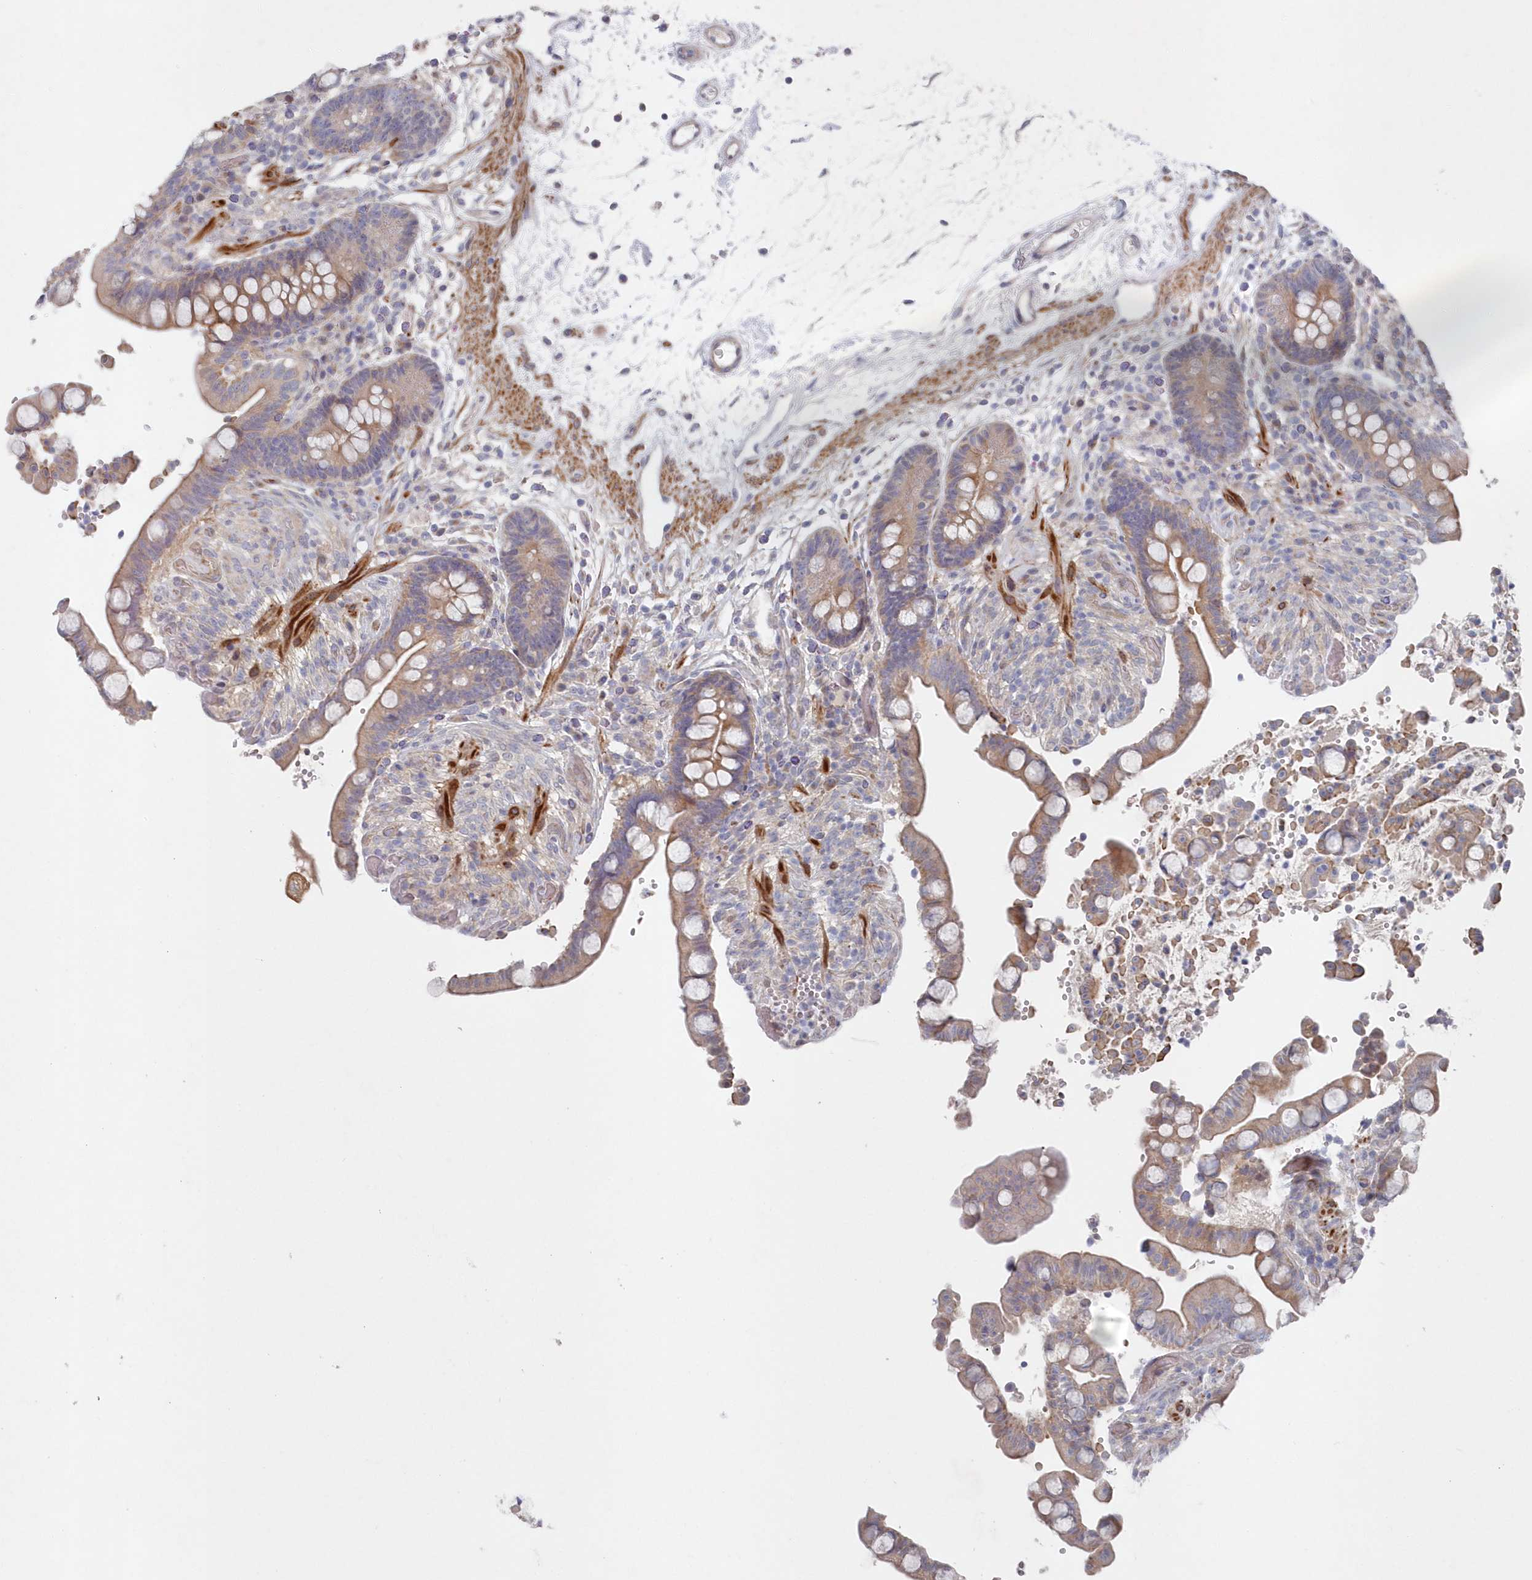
{"staining": {"intensity": "weak", "quantity": "25%-75%", "location": "cytoplasmic/membranous"}, "tissue": "colon", "cell_type": "Endothelial cells", "image_type": "normal", "snomed": [{"axis": "morphology", "description": "Normal tissue, NOS"}, {"axis": "topography", "description": "Colon"}], "caption": "The micrograph shows staining of unremarkable colon, revealing weak cytoplasmic/membranous protein expression (brown color) within endothelial cells.", "gene": "KIAA1586", "patient": {"sex": "male", "age": 73}}